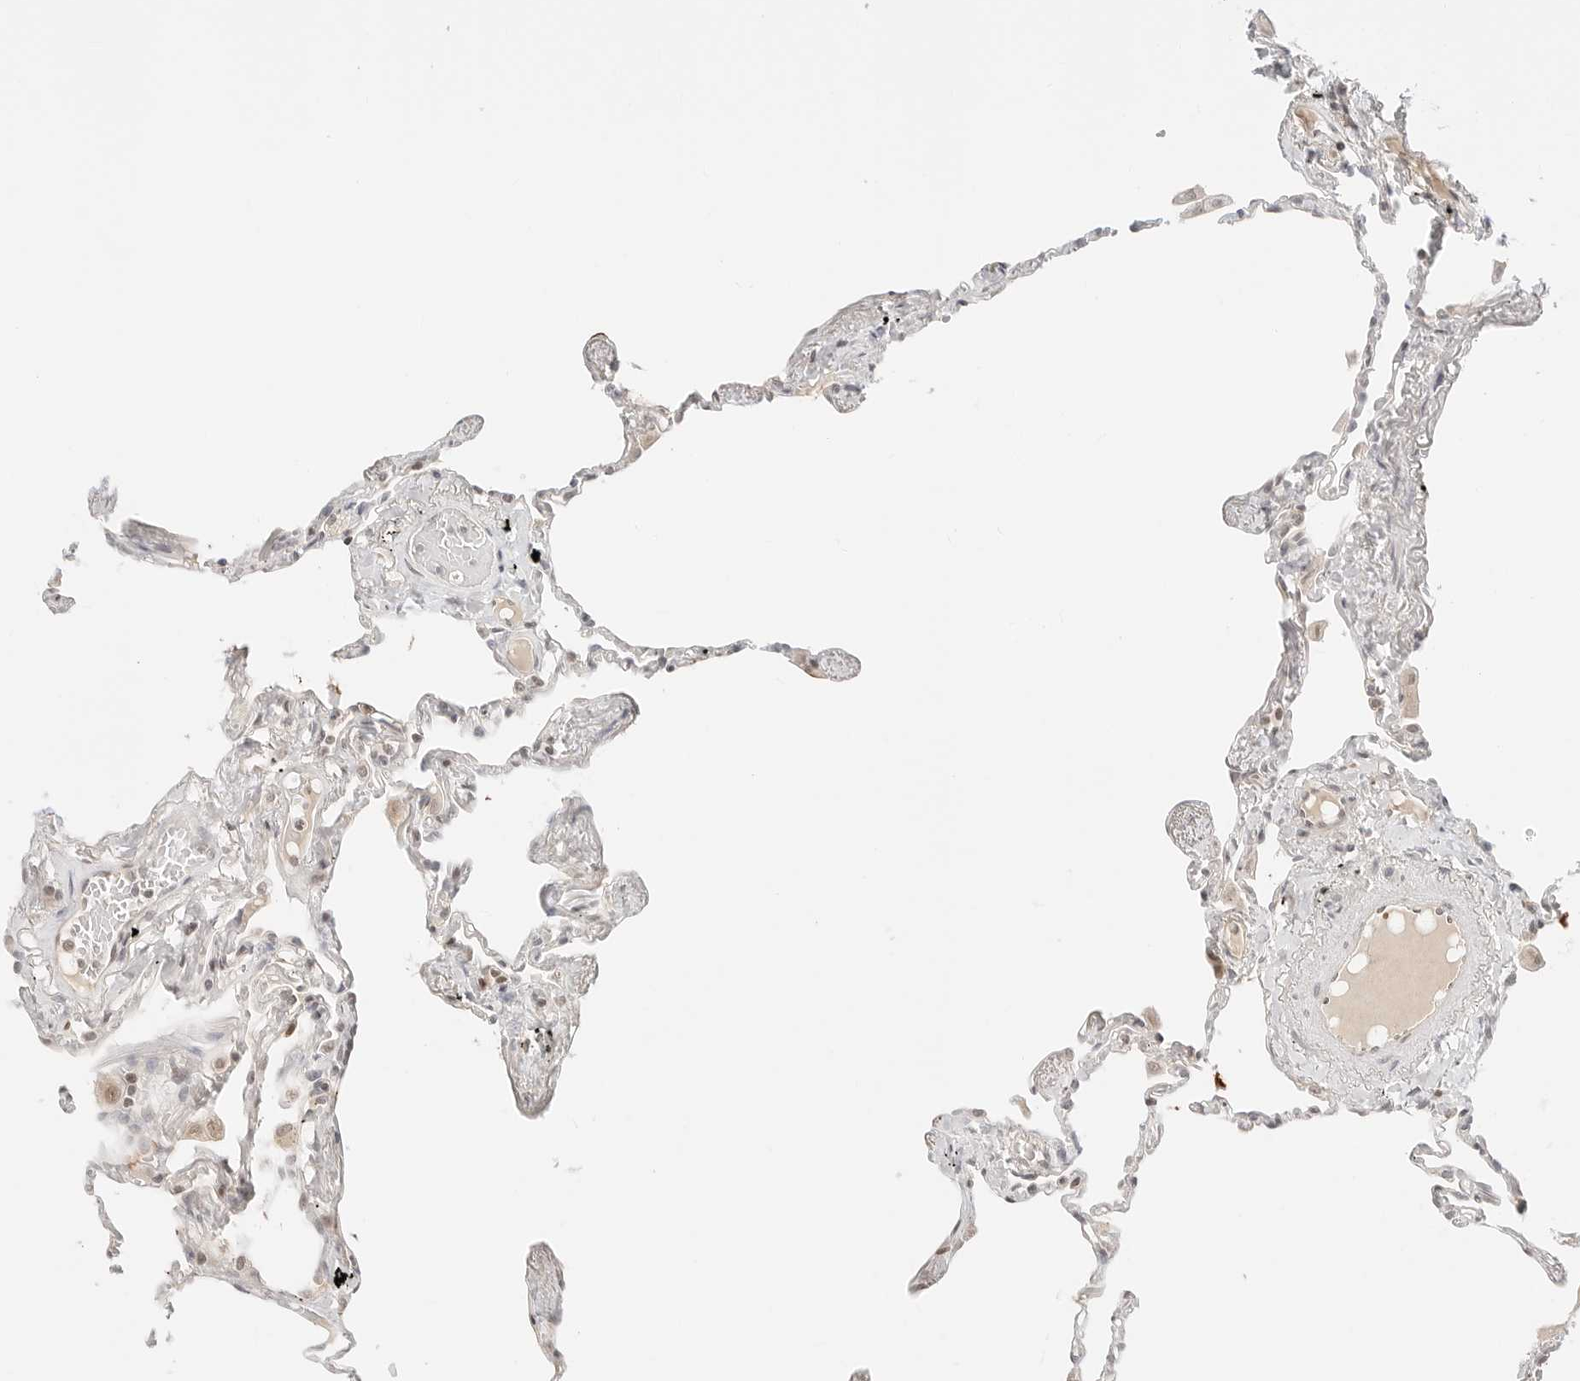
{"staining": {"intensity": "weak", "quantity": "25%-75%", "location": "cytoplasmic/membranous,nuclear"}, "tissue": "lung", "cell_type": "Alveolar cells", "image_type": "normal", "snomed": [{"axis": "morphology", "description": "Normal tissue, NOS"}, {"axis": "topography", "description": "Lung"}], "caption": "Benign lung shows weak cytoplasmic/membranous,nuclear expression in approximately 25%-75% of alveolar cells, visualized by immunohistochemistry. The staining was performed using DAB (3,3'-diaminobenzidine) to visualize the protein expression in brown, while the nuclei were stained in blue with hematoxylin (Magnification: 20x).", "gene": "RPS6KL1", "patient": {"sex": "female", "age": 67}}